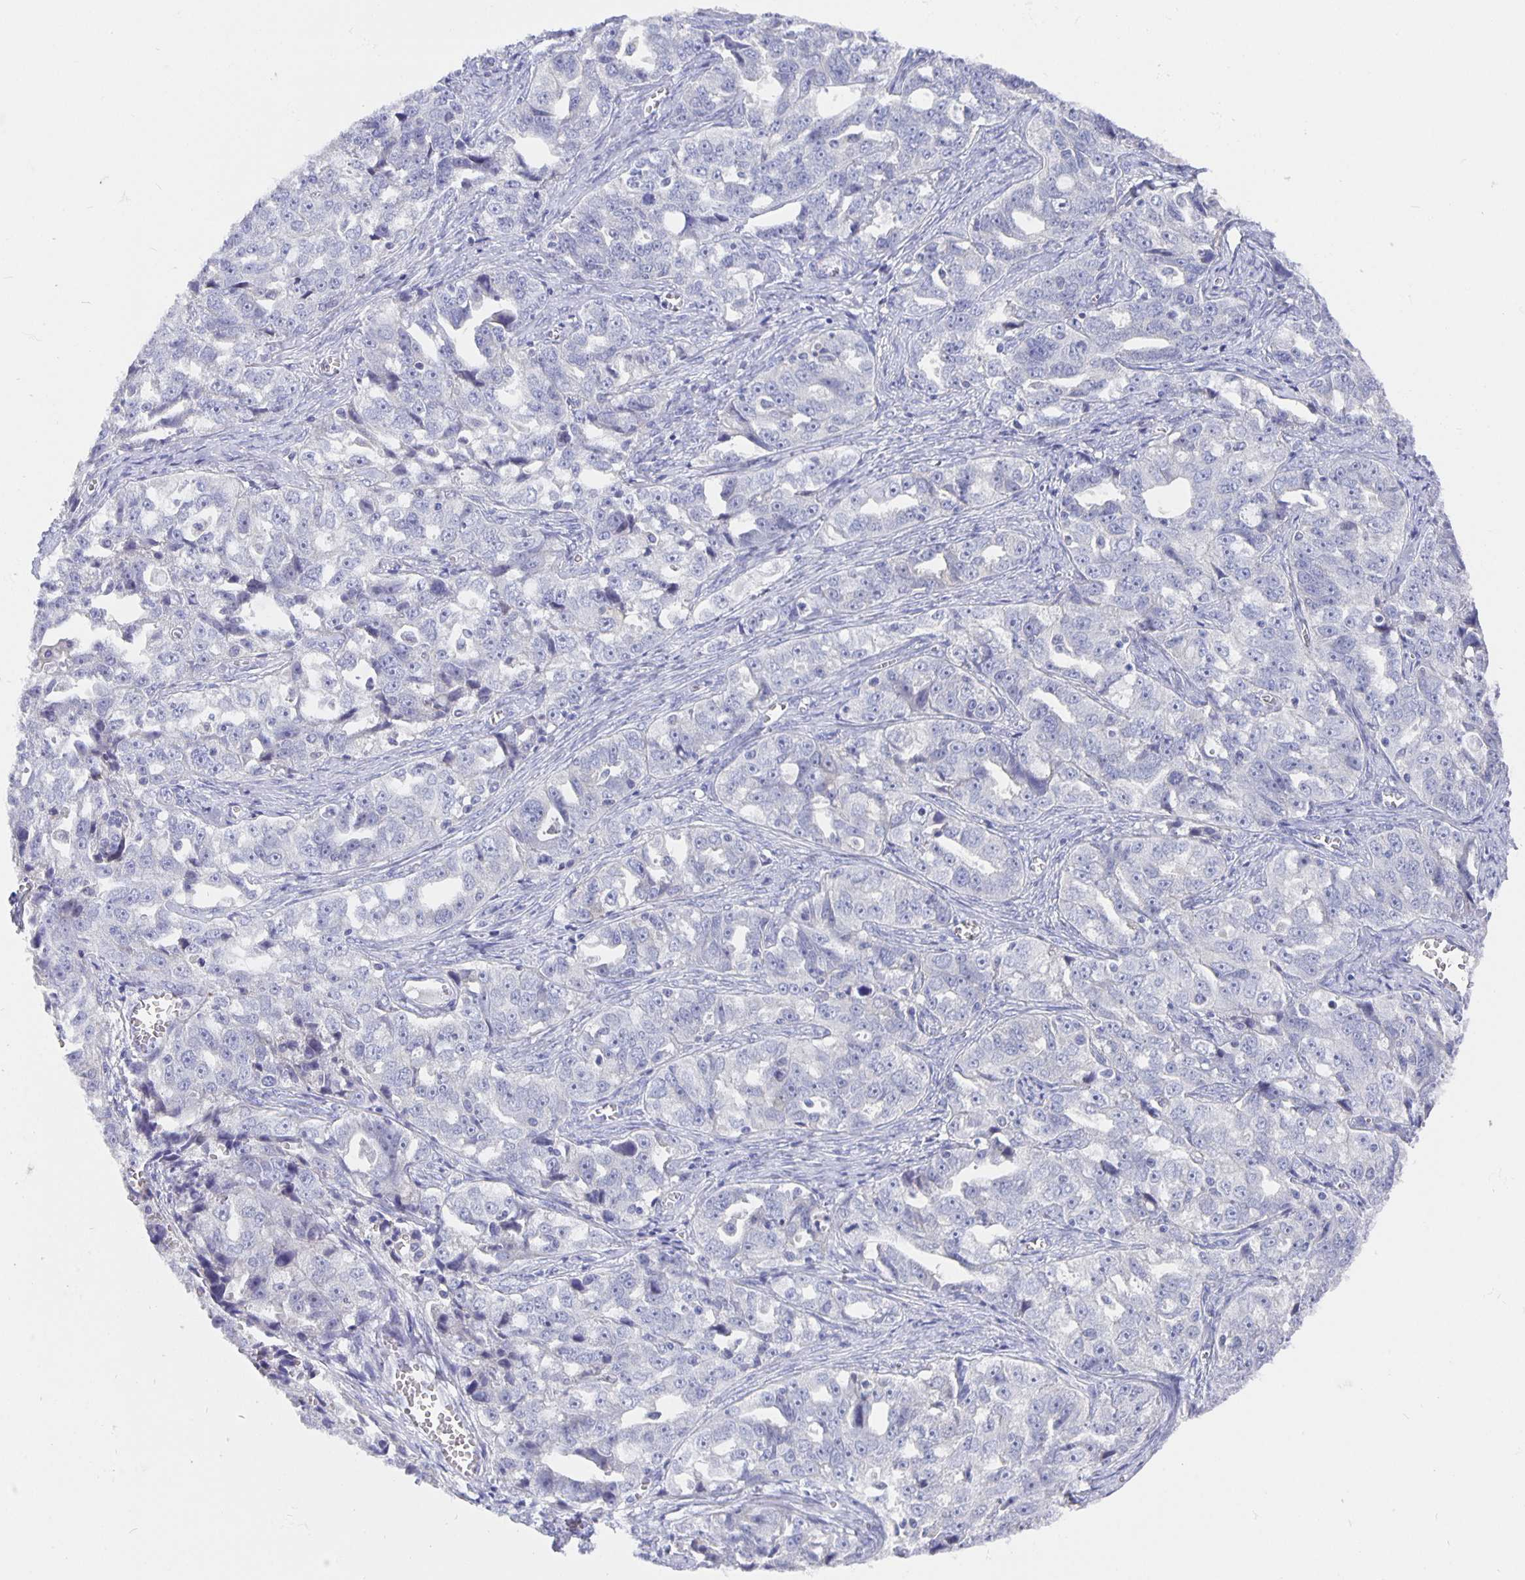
{"staining": {"intensity": "negative", "quantity": "none", "location": "none"}, "tissue": "ovarian cancer", "cell_type": "Tumor cells", "image_type": "cancer", "snomed": [{"axis": "morphology", "description": "Cystadenocarcinoma, serous, NOS"}, {"axis": "topography", "description": "Ovary"}], "caption": "High magnification brightfield microscopy of ovarian serous cystadenocarcinoma stained with DAB (3,3'-diaminobenzidine) (brown) and counterstained with hematoxylin (blue): tumor cells show no significant positivity.", "gene": "CFAP74", "patient": {"sex": "female", "age": 51}}